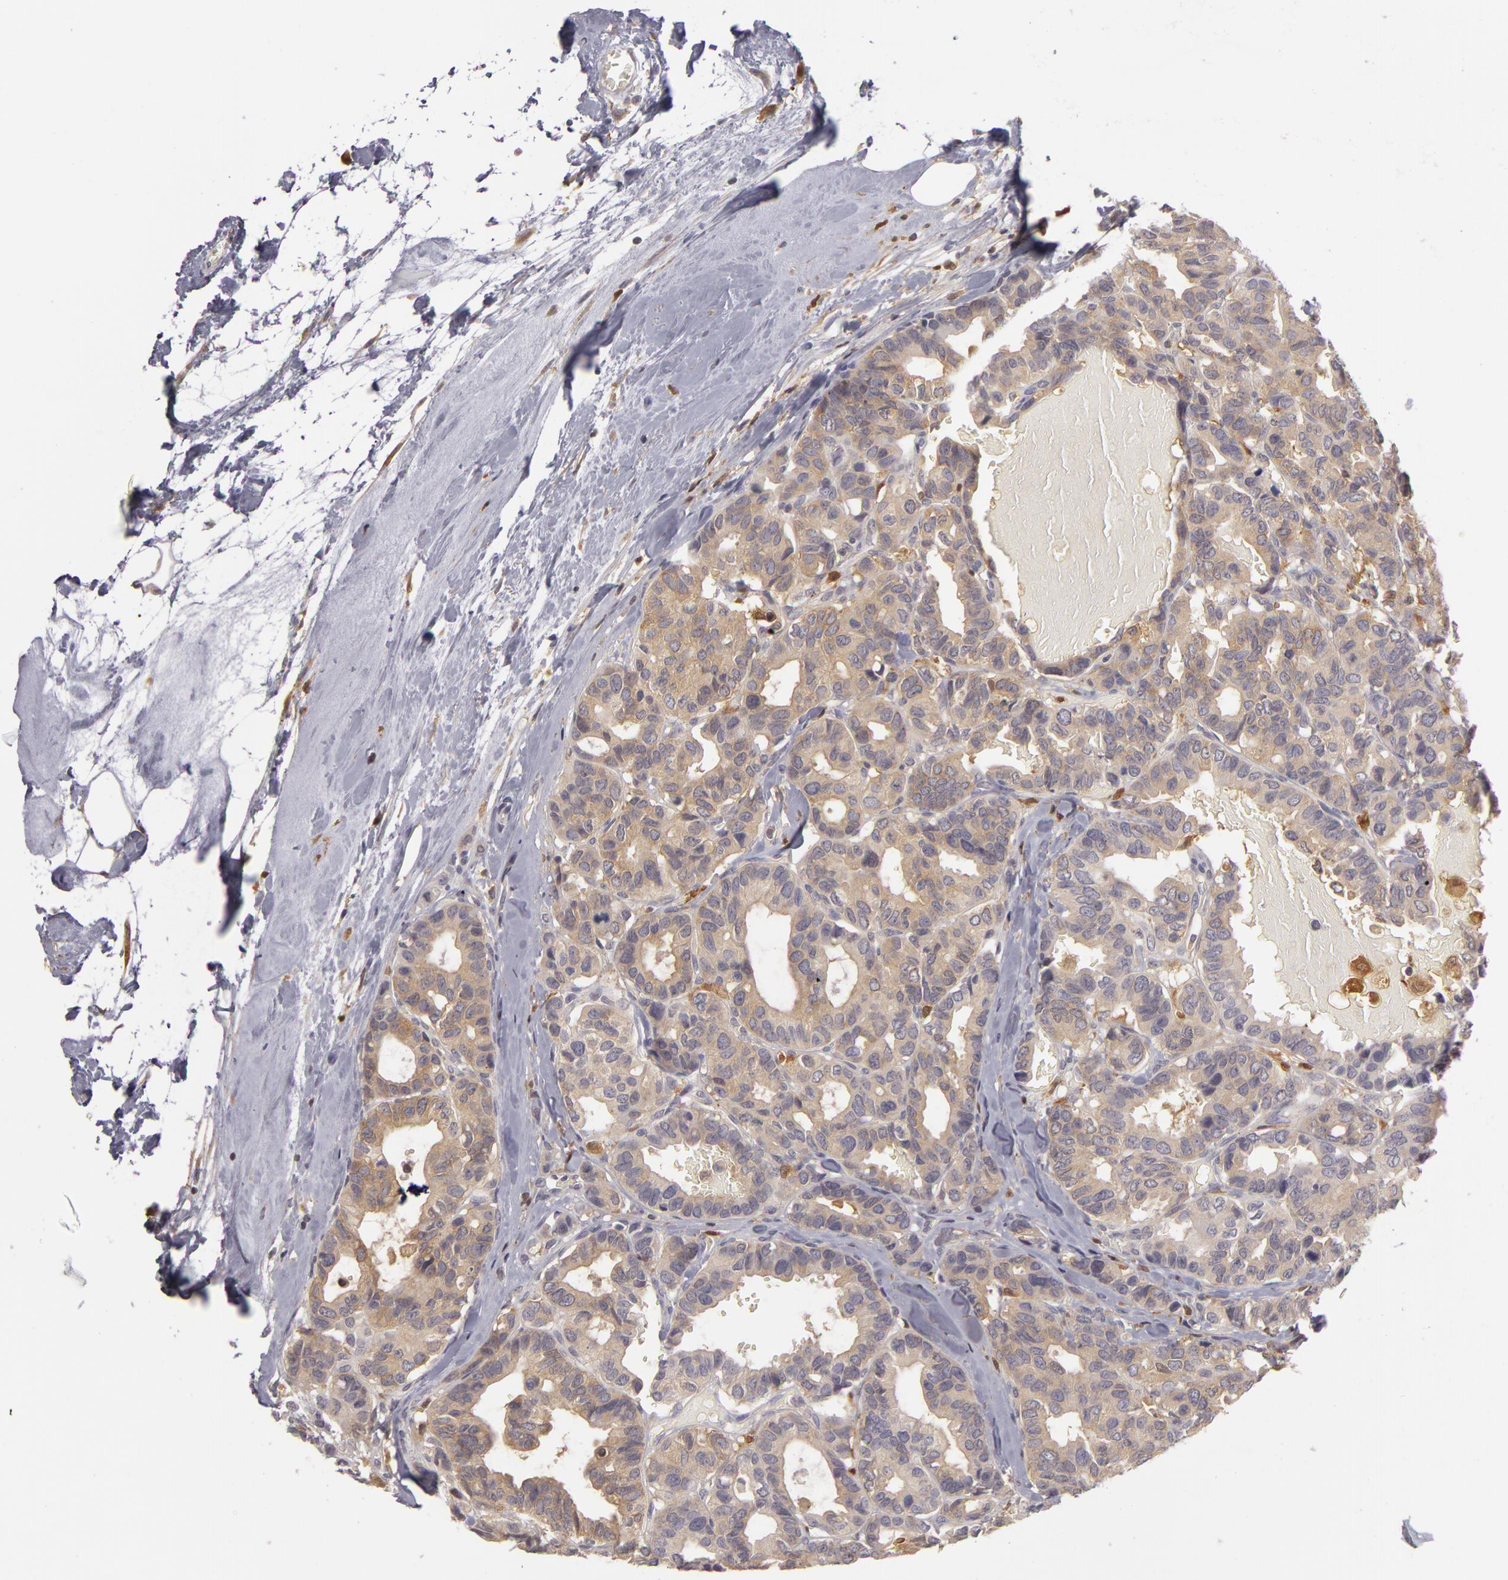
{"staining": {"intensity": "negative", "quantity": "none", "location": "none"}, "tissue": "breast cancer", "cell_type": "Tumor cells", "image_type": "cancer", "snomed": [{"axis": "morphology", "description": "Duct carcinoma"}, {"axis": "topography", "description": "Breast"}], "caption": "This is an immunohistochemistry image of human infiltrating ductal carcinoma (breast). There is no positivity in tumor cells.", "gene": "GNPDA1", "patient": {"sex": "female", "age": 69}}